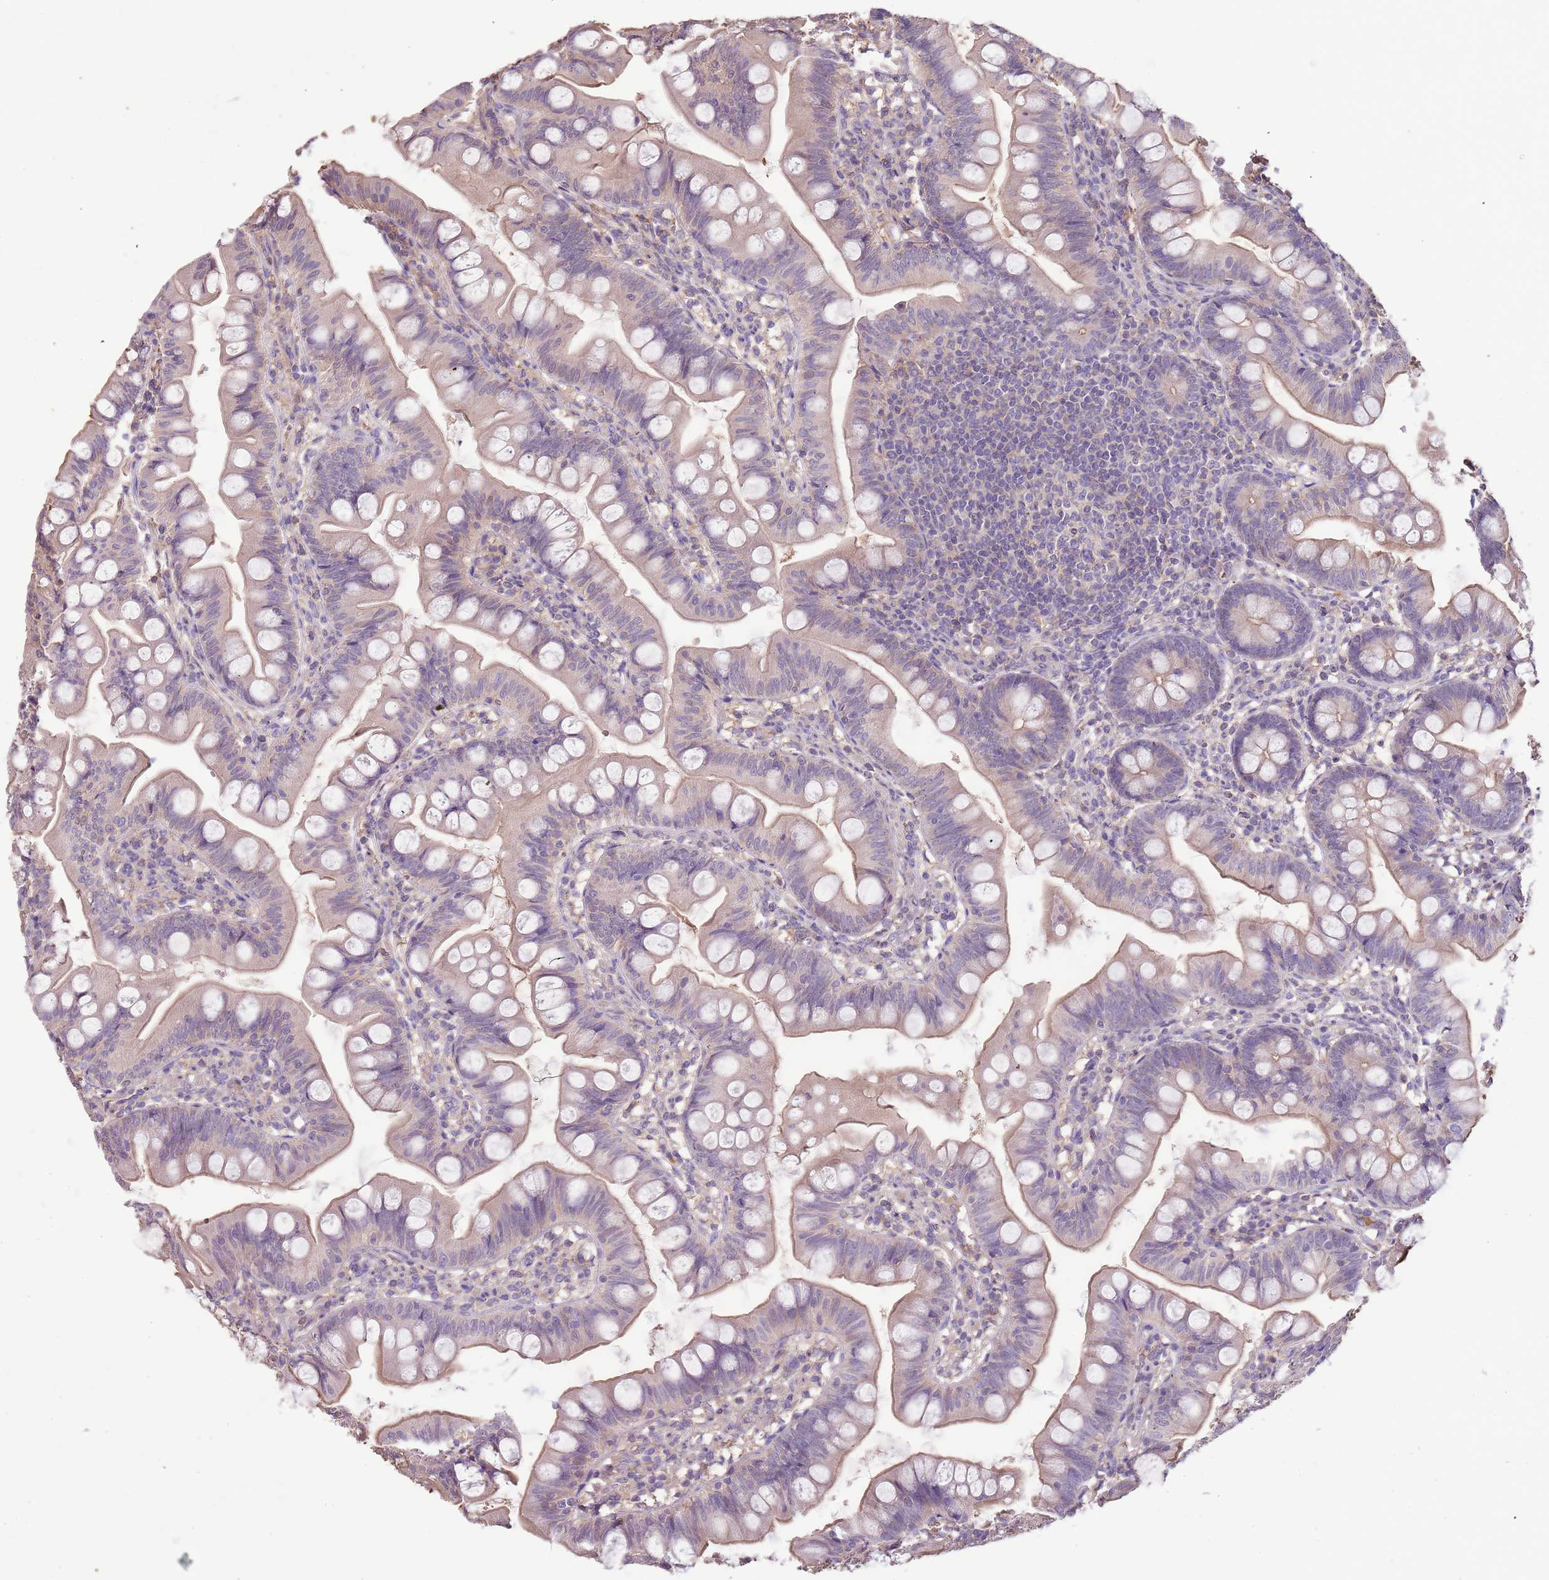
{"staining": {"intensity": "moderate", "quantity": "25%-75%", "location": "cytoplasmic/membranous"}, "tissue": "small intestine", "cell_type": "Glandular cells", "image_type": "normal", "snomed": [{"axis": "morphology", "description": "Normal tissue, NOS"}, {"axis": "topography", "description": "Small intestine"}], "caption": "This is an image of IHC staining of benign small intestine, which shows moderate staining in the cytoplasmic/membranous of glandular cells.", "gene": "FECH", "patient": {"sex": "male", "age": 7}}